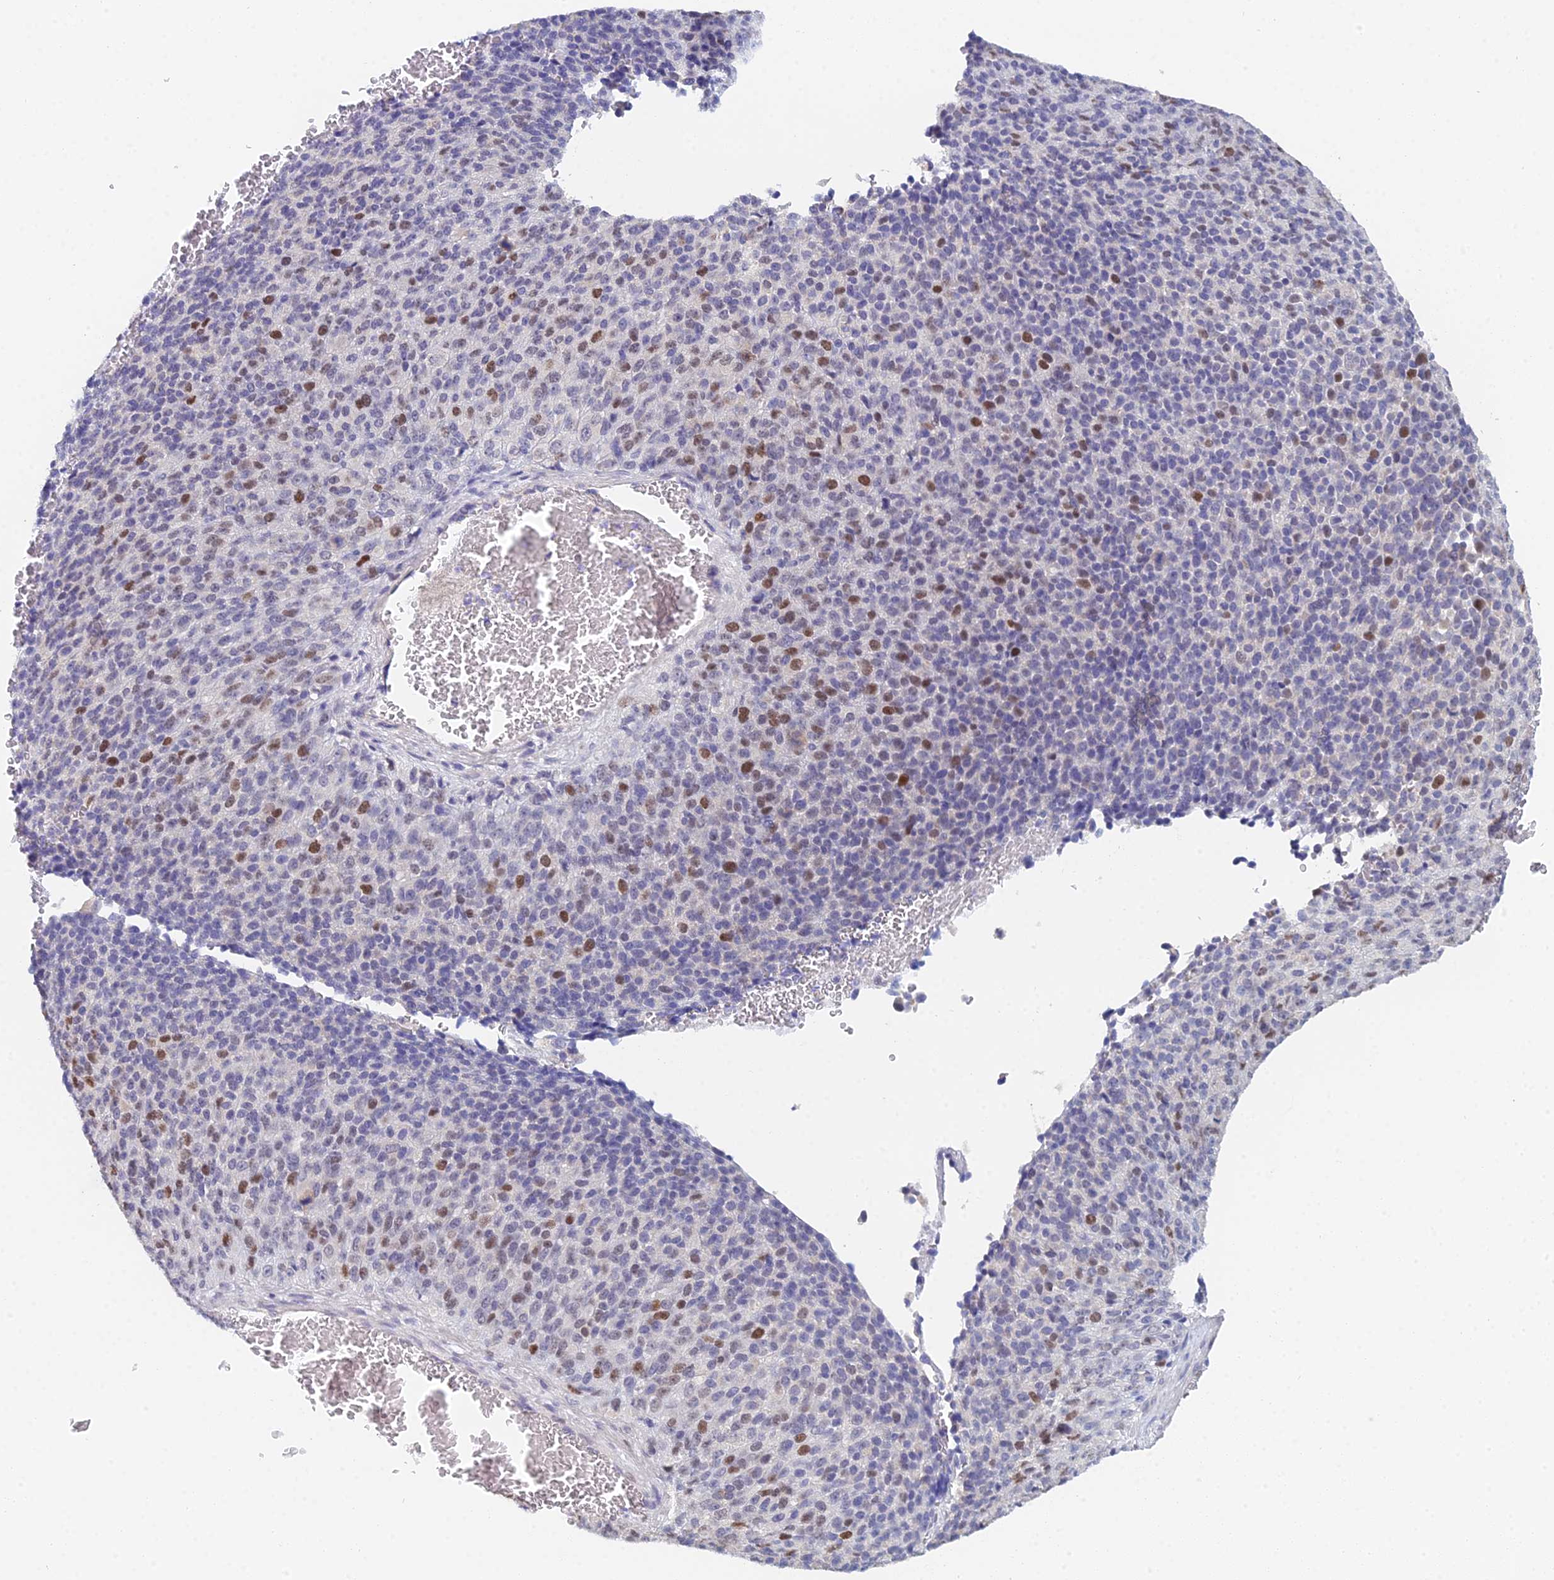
{"staining": {"intensity": "strong", "quantity": "<25%", "location": "nuclear"}, "tissue": "melanoma", "cell_type": "Tumor cells", "image_type": "cancer", "snomed": [{"axis": "morphology", "description": "Malignant melanoma, Metastatic site"}, {"axis": "topography", "description": "Brain"}], "caption": "Human melanoma stained for a protein (brown) reveals strong nuclear positive expression in approximately <25% of tumor cells.", "gene": "MCM2", "patient": {"sex": "female", "age": 56}}